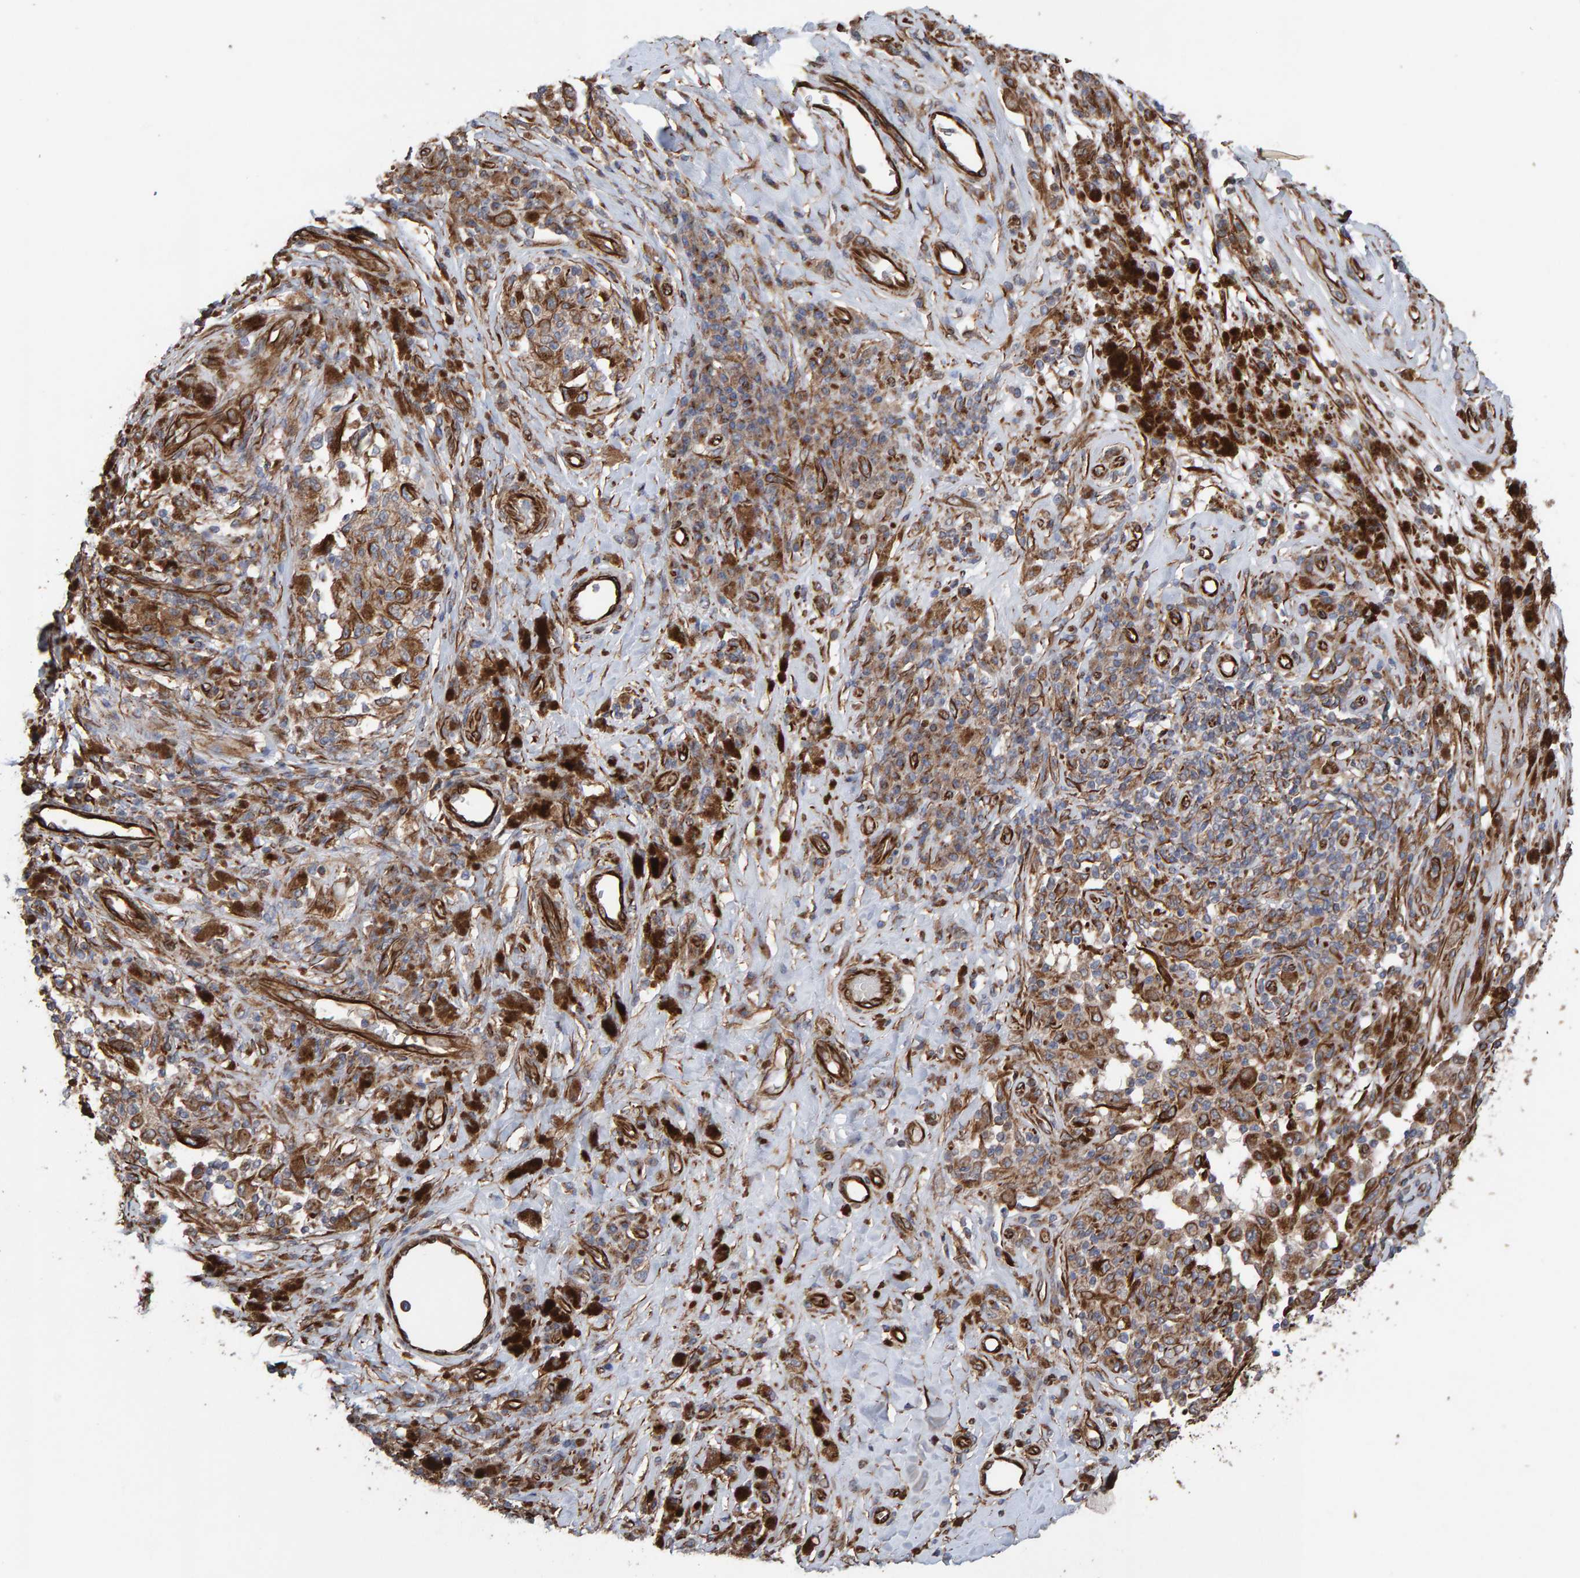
{"staining": {"intensity": "moderate", "quantity": ">75%", "location": "cytoplasmic/membranous"}, "tissue": "melanoma", "cell_type": "Tumor cells", "image_type": "cancer", "snomed": [{"axis": "morphology", "description": "Malignant melanoma, NOS"}, {"axis": "topography", "description": "Skin"}], "caption": "Human melanoma stained with a protein marker reveals moderate staining in tumor cells.", "gene": "ZNF347", "patient": {"sex": "female", "age": 73}}